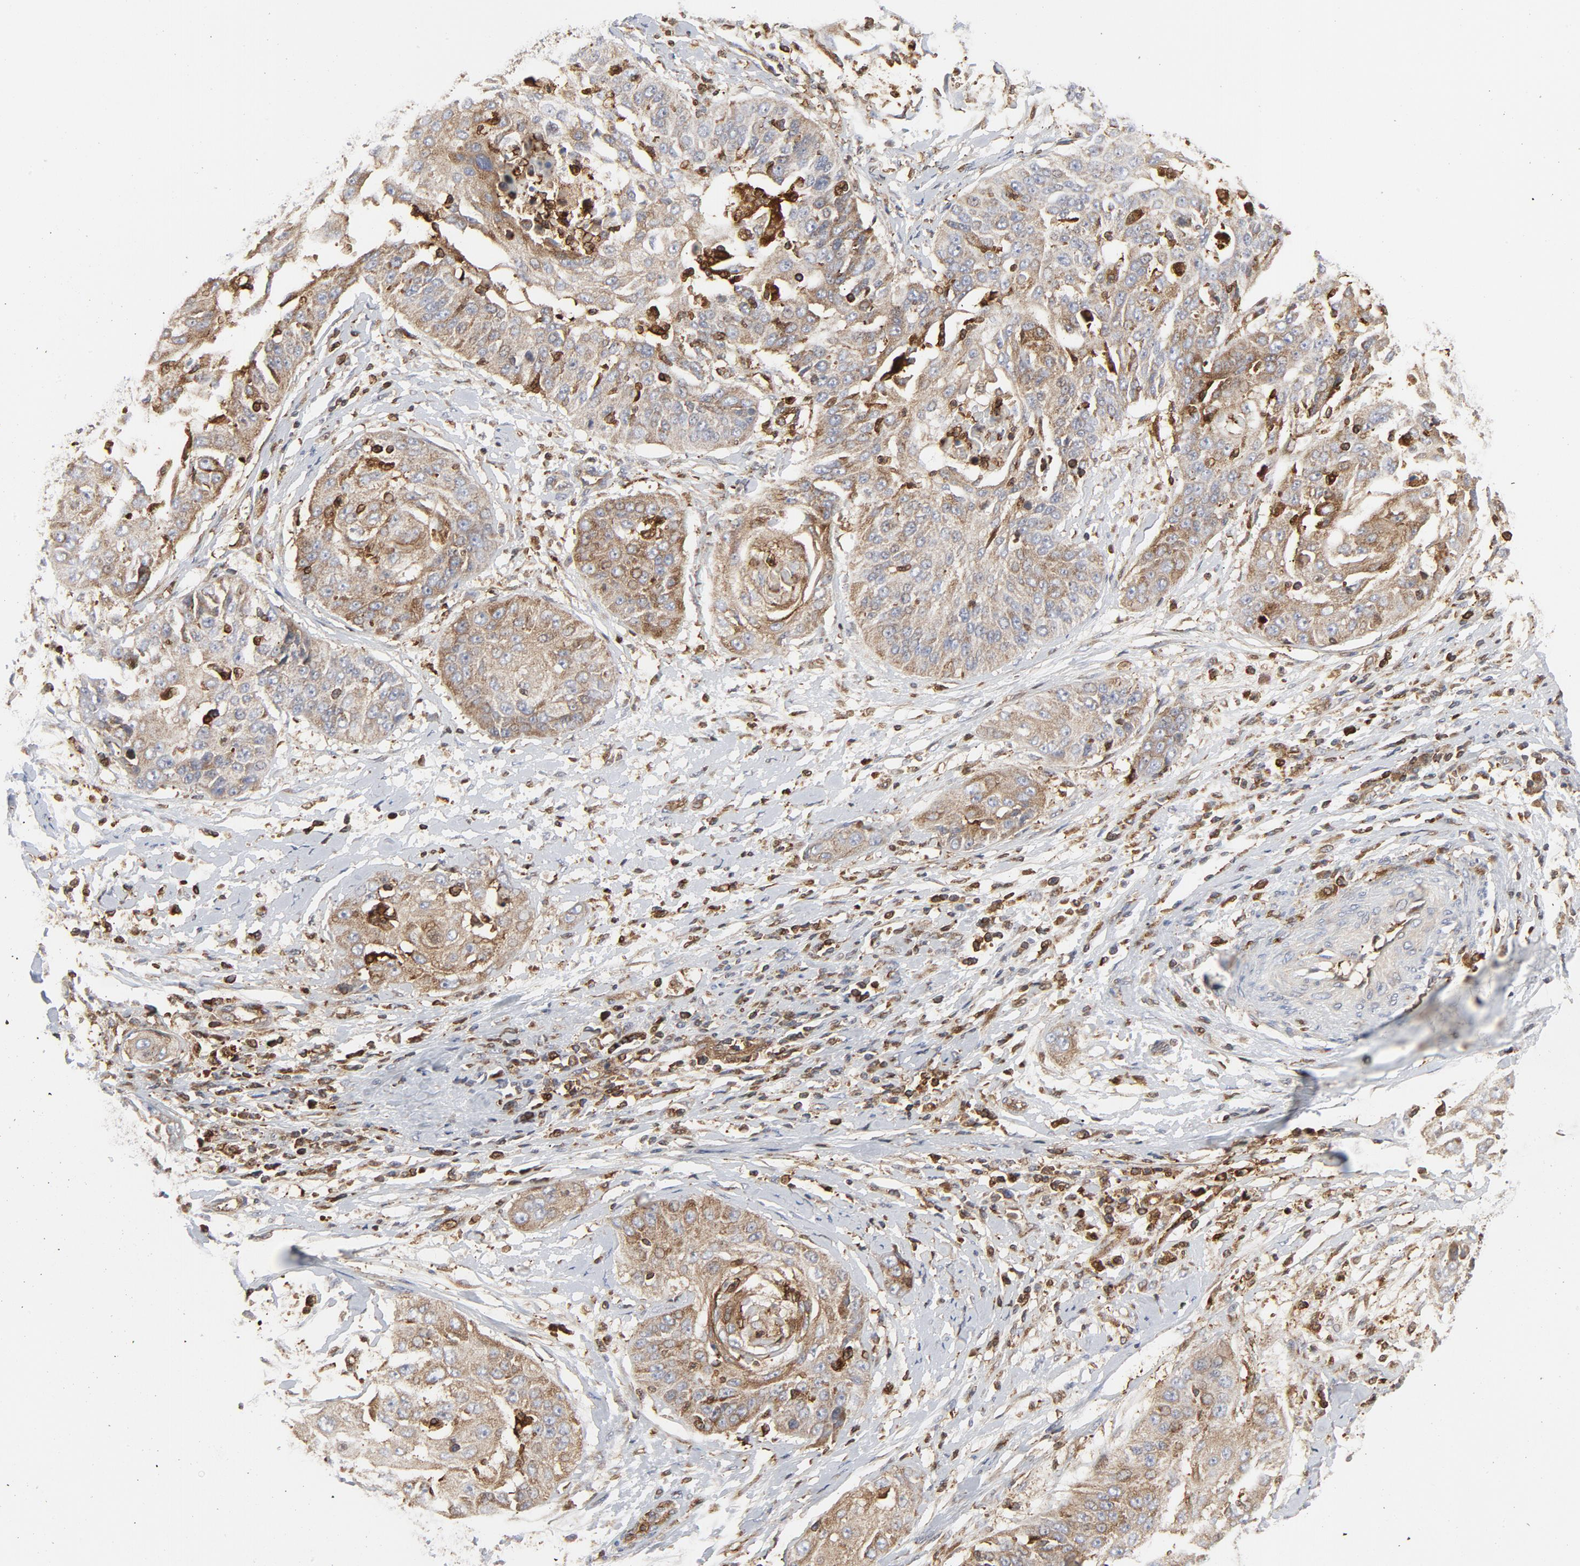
{"staining": {"intensity": "moderate", "quantity": ">75%", "location": "cytoplasmic/membranous"}, "tissue": "cervical cancer", "cell_type": "Tumor cells", "image_type": "cancer", "snomed": [{"axis": "morphology", "description": "Squamous cell carcinoma, NOS"}, {"axis": "topography", "description": "Cervix"}], "caption": "High-magnification brightfield microscopy of squamous cell carcinoma (cervical) stained with DAB (brown) and counterstained with hematoxylin (blue). tumor cells exhibit moderate cytoplasmic/membranous positivity is present in approximately>75% of cells.", "gene": "YES1", "patient": {"sex": "female", "age": 64}}